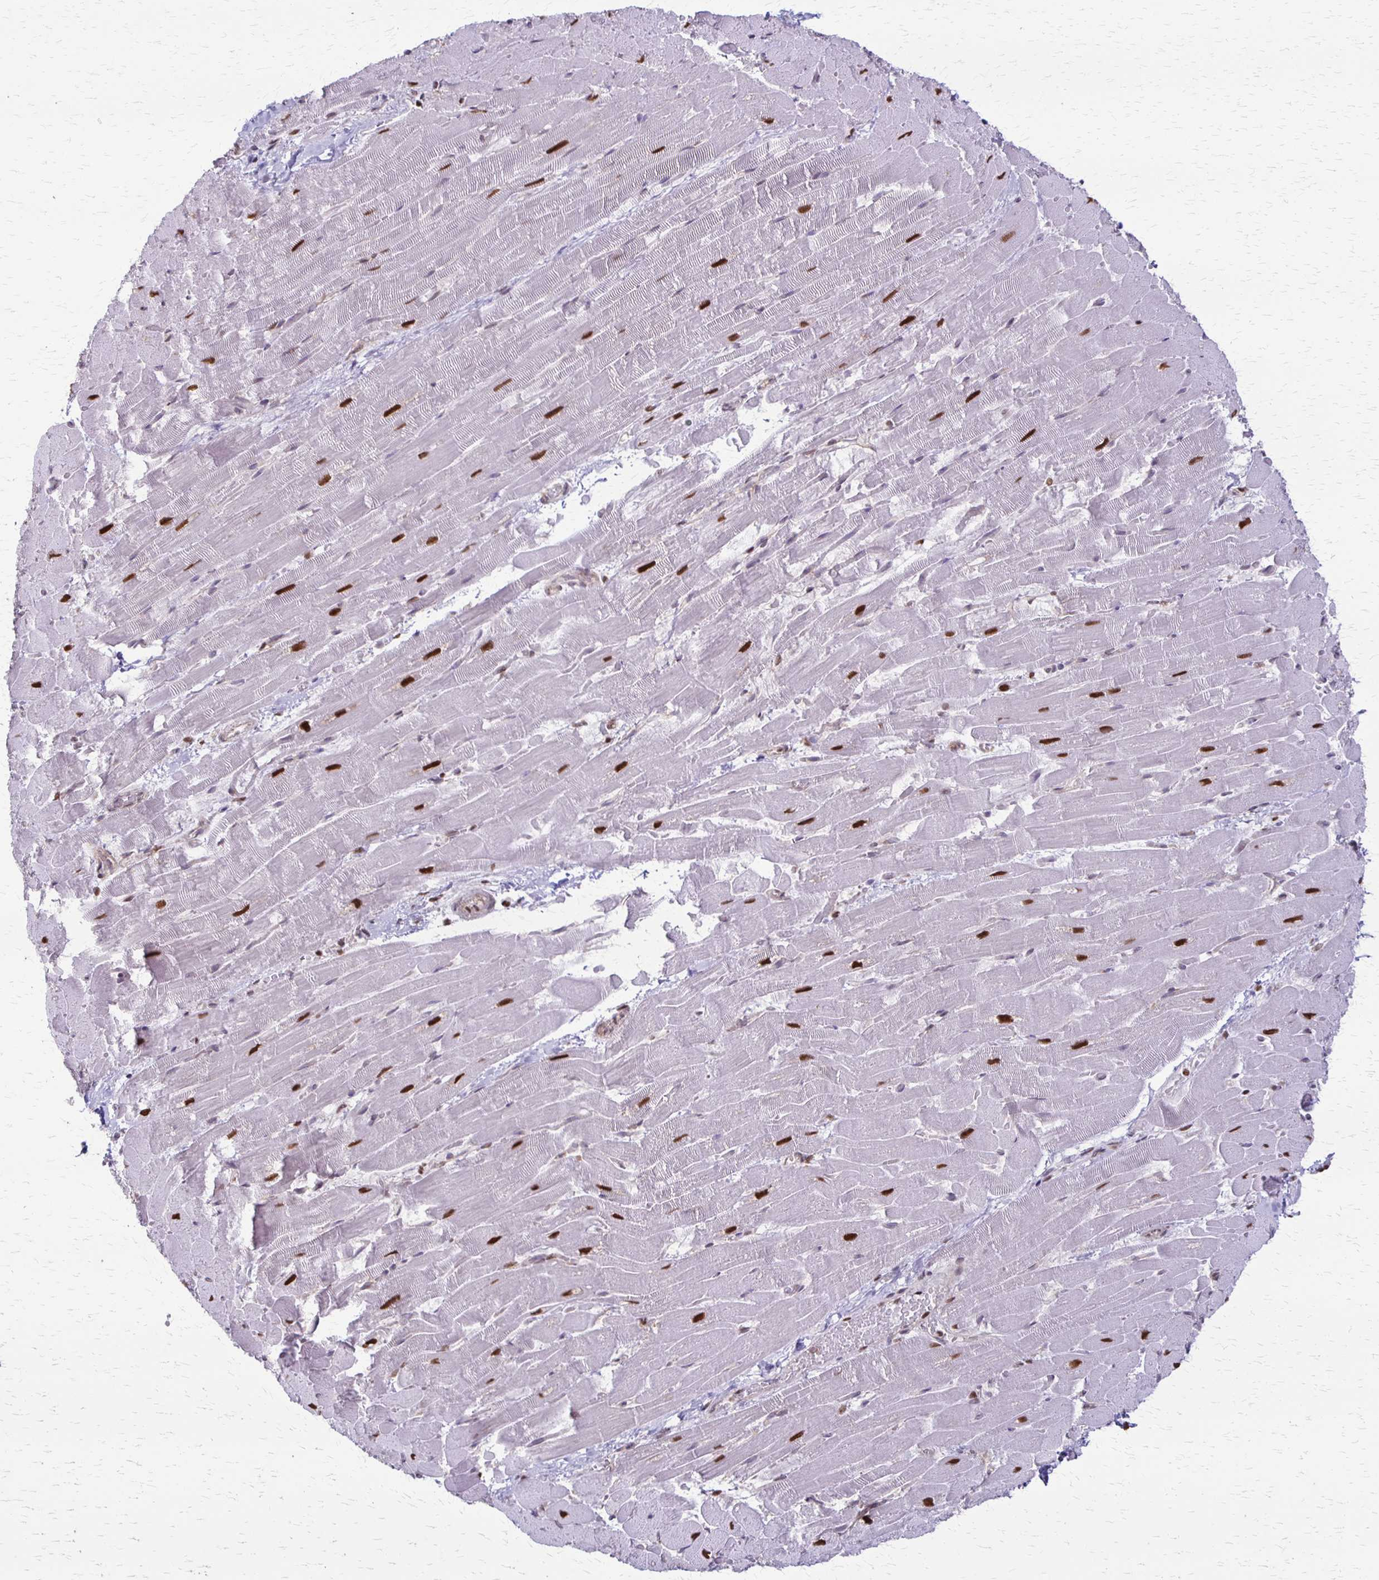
{"staining": {"intensity": "strong", "quantity": "25%-75%", "location": "nuclear"}, "tissue": "heart muscle", "cell_type": "Cardiomyocytes", "image_type": "normal", "snomed": [{"axis": "morphology", "description": "Normal tissue, NOS"}, {"axis": "topography", "description": "Heart"}], "caption": "A high amount of strong nuclear positivity is appreciated in about 25%-75% of cardiomyocytes in normal heart muscle.", "gene": "XRCC6", "patient": {"sex": "male", "age": 37}}